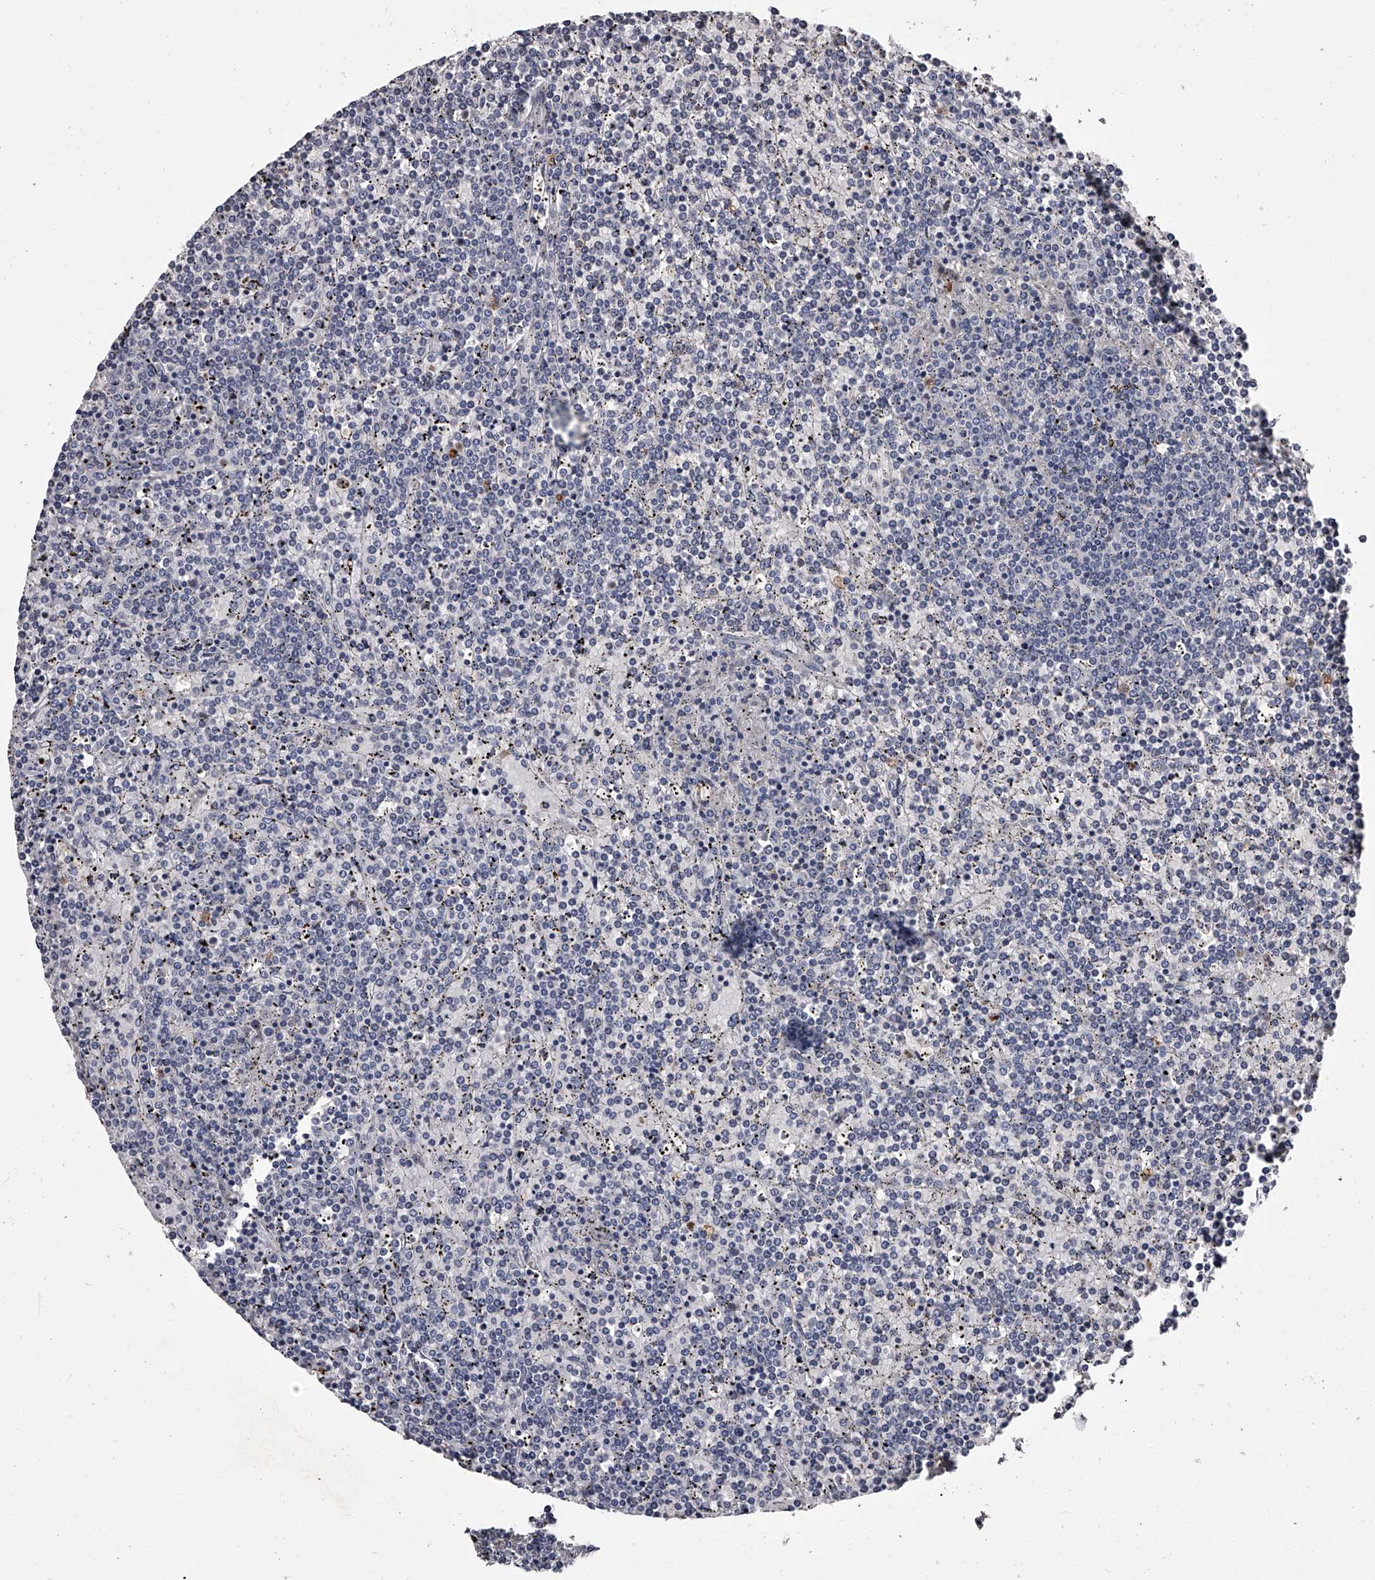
{"staining": {"intensity": "negative", "quantity": "none", "location": "none"}, "tissue": "lymphoma", "cell_type": "Tumor cells", "image_type": "cancer", "snomed": [{"axis": "morphology", "description": "Malignant lymphoma, non-Hodgkin's type, Low grade"}, {"axis": "topography", "description": "Spleen"}], "caption": "High magnification brightfield microscopy of low-grade malignant lymphoma, non-Hodgkin's type stained with DAB (3,3'-diaminobenzidine) (brown) and counterstained with hematoxylin (blue): tumor cells show no significant staining.", "gene": "GAPVD1", "patient": {"sex": "female", "age": 19}}